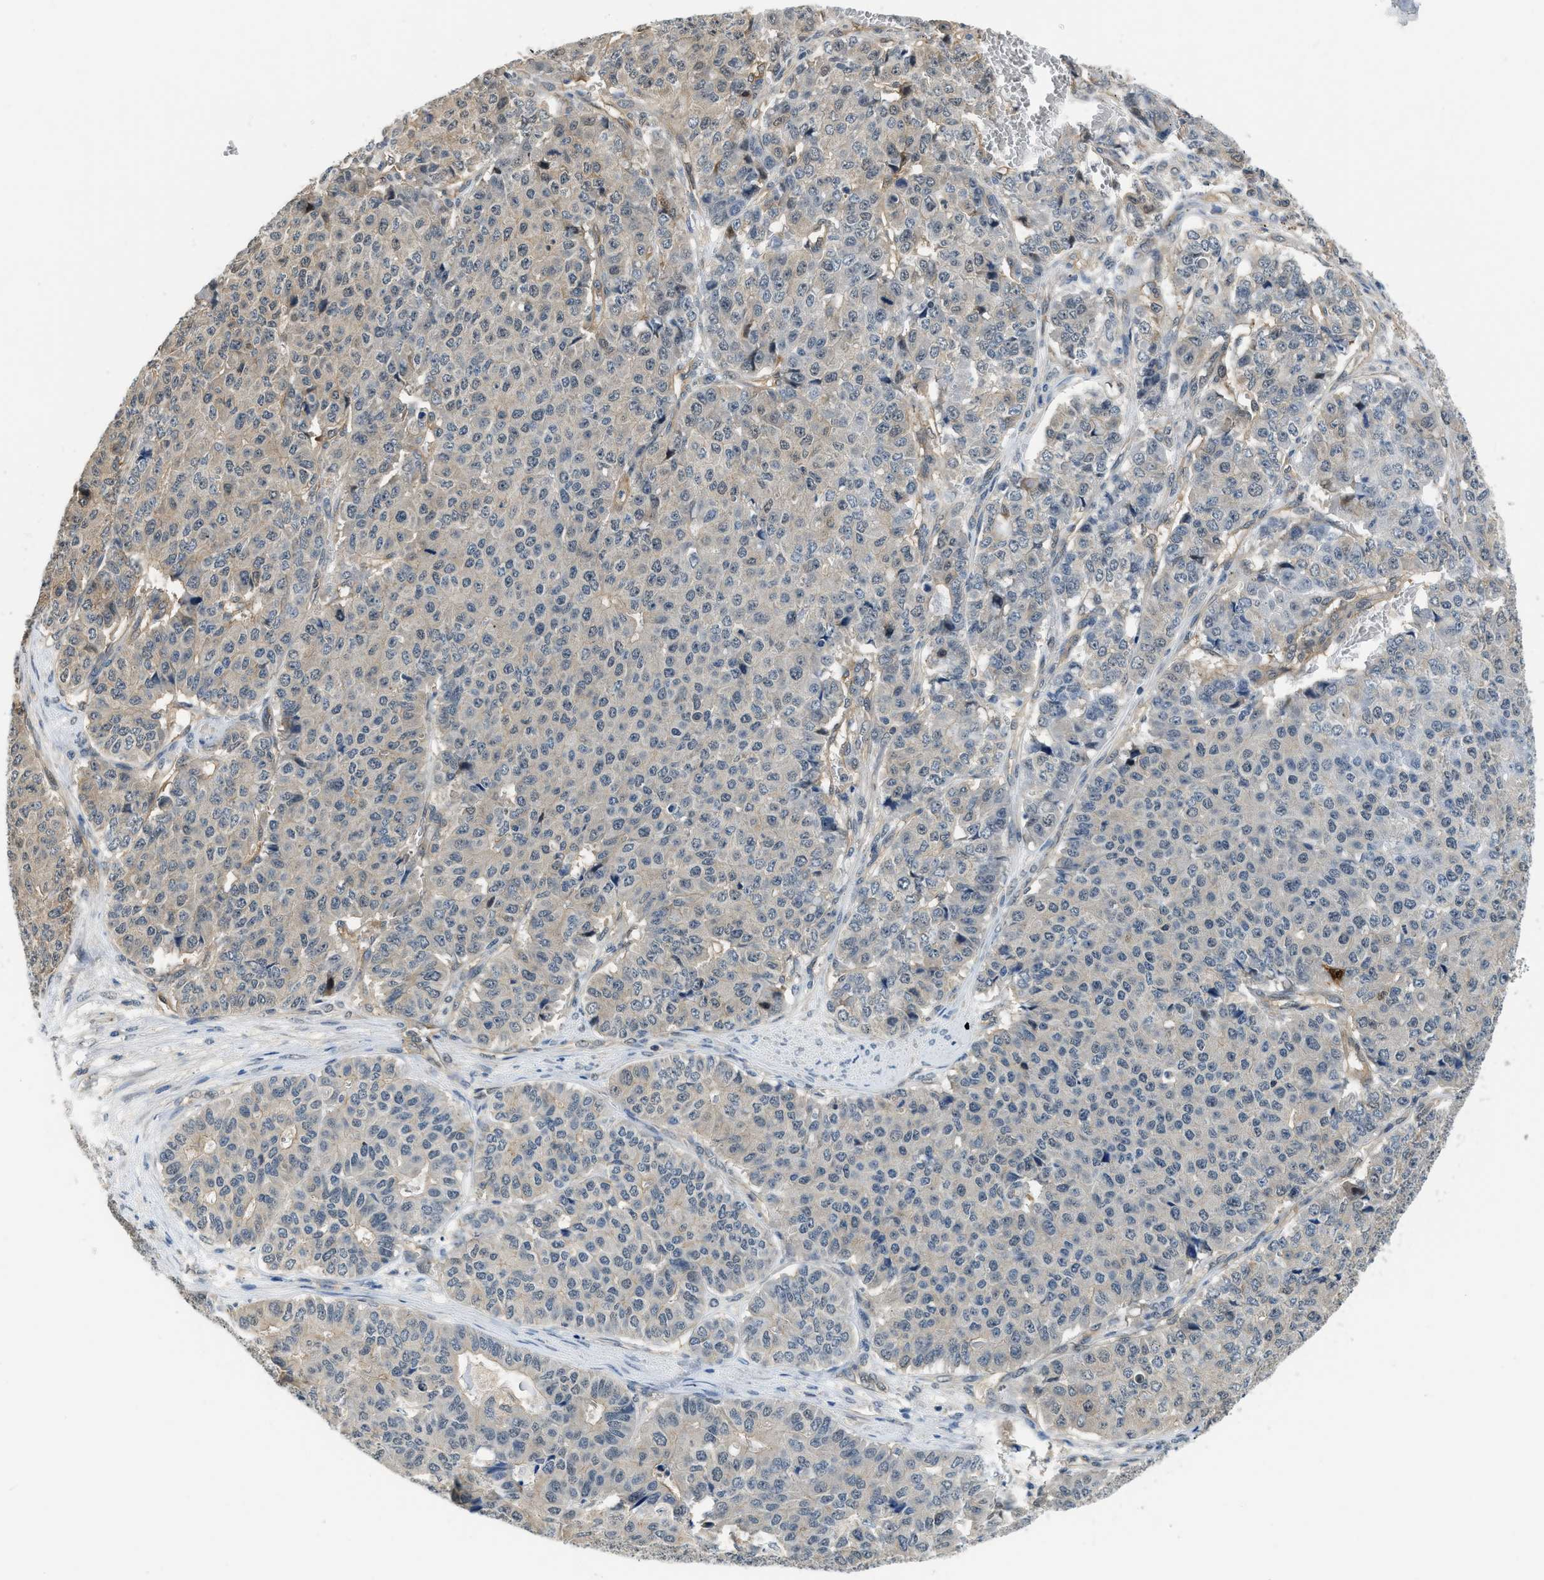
{"staining": {"intensity": "weak", "quantity": "<25%", "location": "cytoplasmic/membranous"}, "tissue": "pancreatic cancer", "cell_type": "Tumor cells", "image_type": "cancer", "snomed": [{"axis": "morphology", "description": "Adenocarcinoma, NOS"}, {"axis": "topography", "description": "Pancreas"}], "caption": "There is no significant positivity in tumor cells of adenocarcinoma (pancreatic).", "gene": "CBLB", "patient": {"sex": "male", "age": 50}}